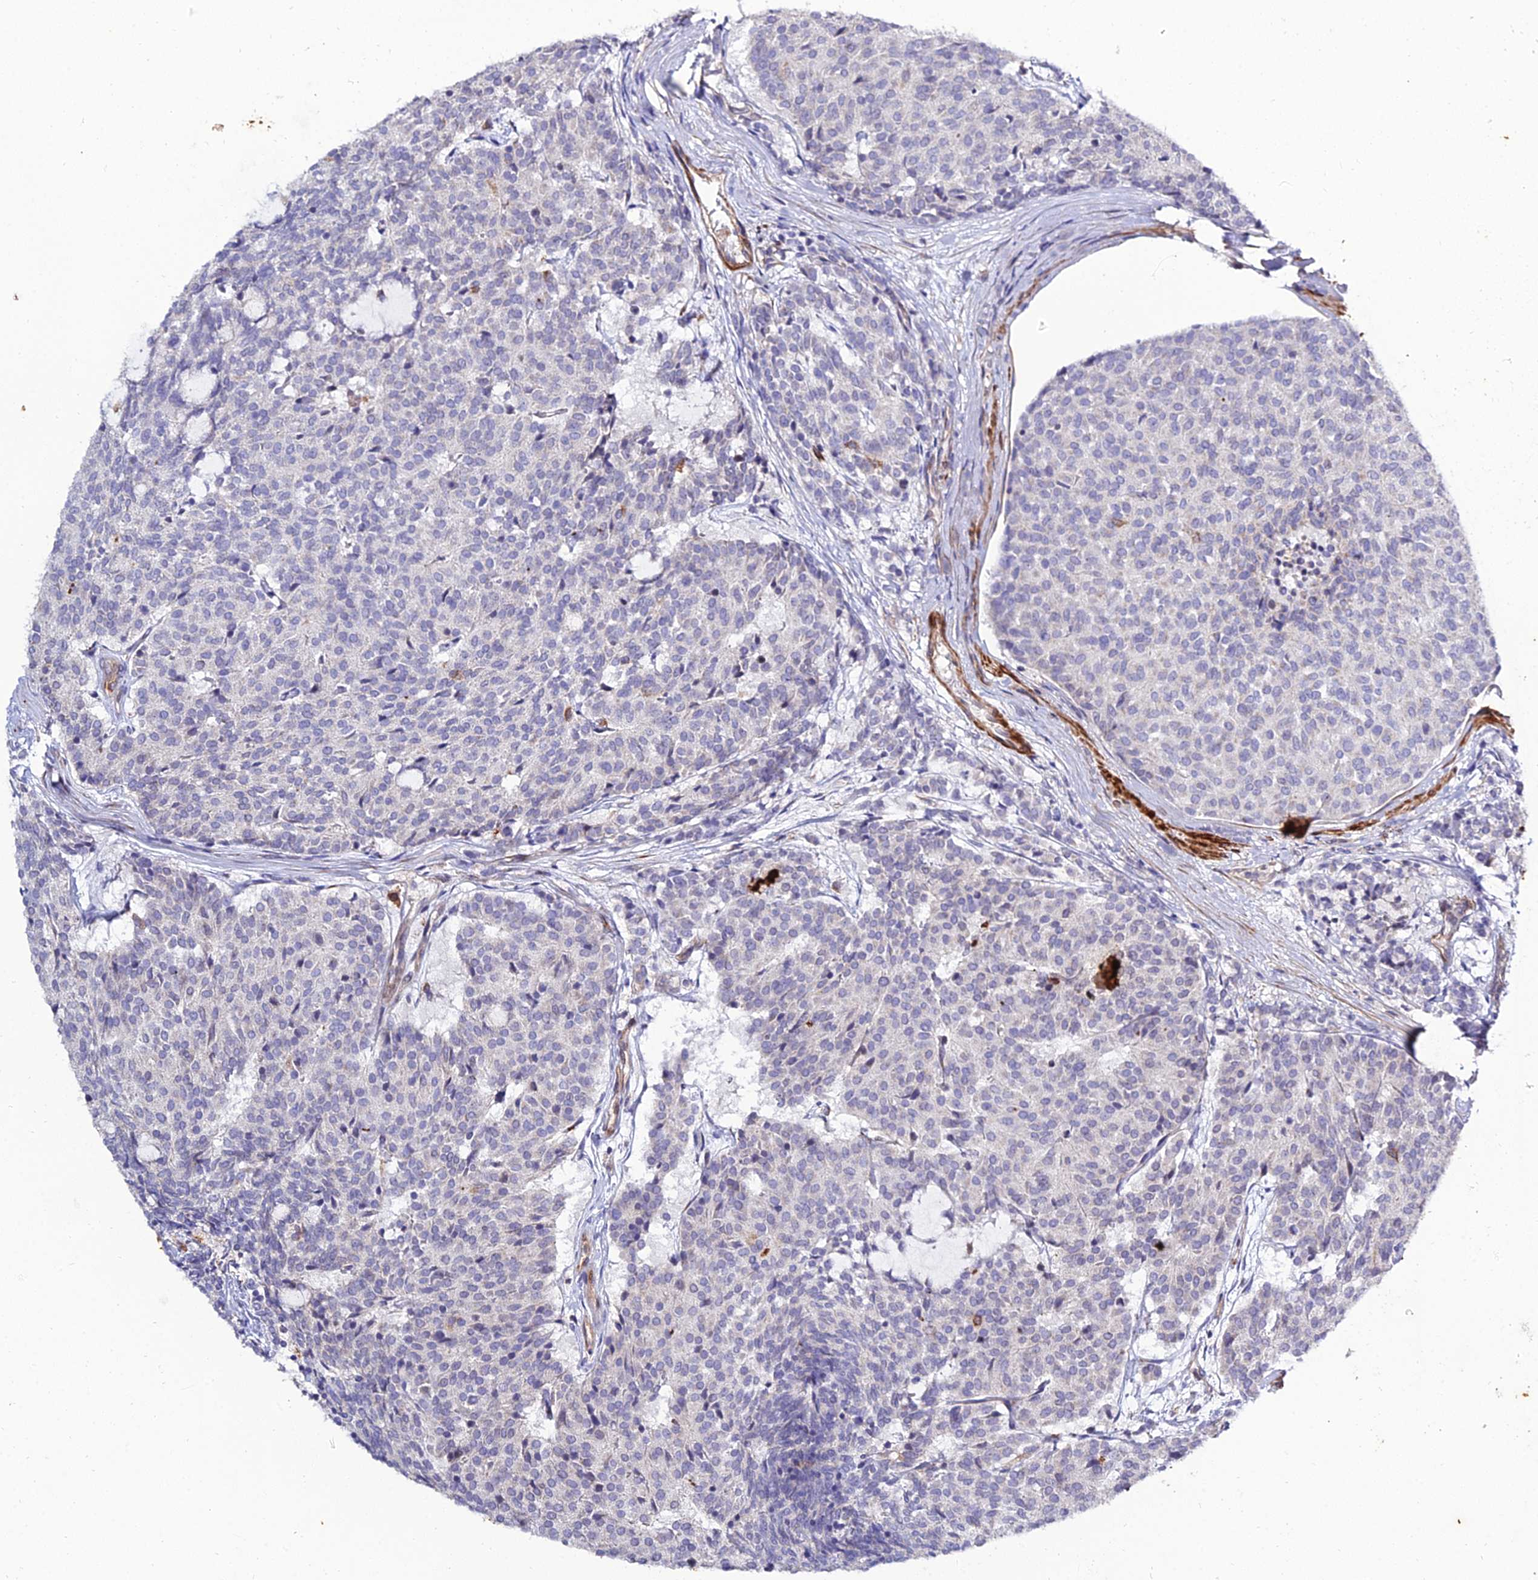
{"staining": {"intensity": "negative", "quantity": "none", "location": "none"}, "tissue": "carcinoid", "cell_type": "Tumor cells", "image_type": "cancer", "snomed": [{"axis": "morphology", "description": "Carcinoid, malignant, NOS"}, {"axis": "topography", "description": "Pancreas"}], "caption": "Histopathology image shows no protein expression in tumor cells of carcinoid tissue.", "gene": "ARL6IP1", "patient": {"sex": "female", "age": 54}}